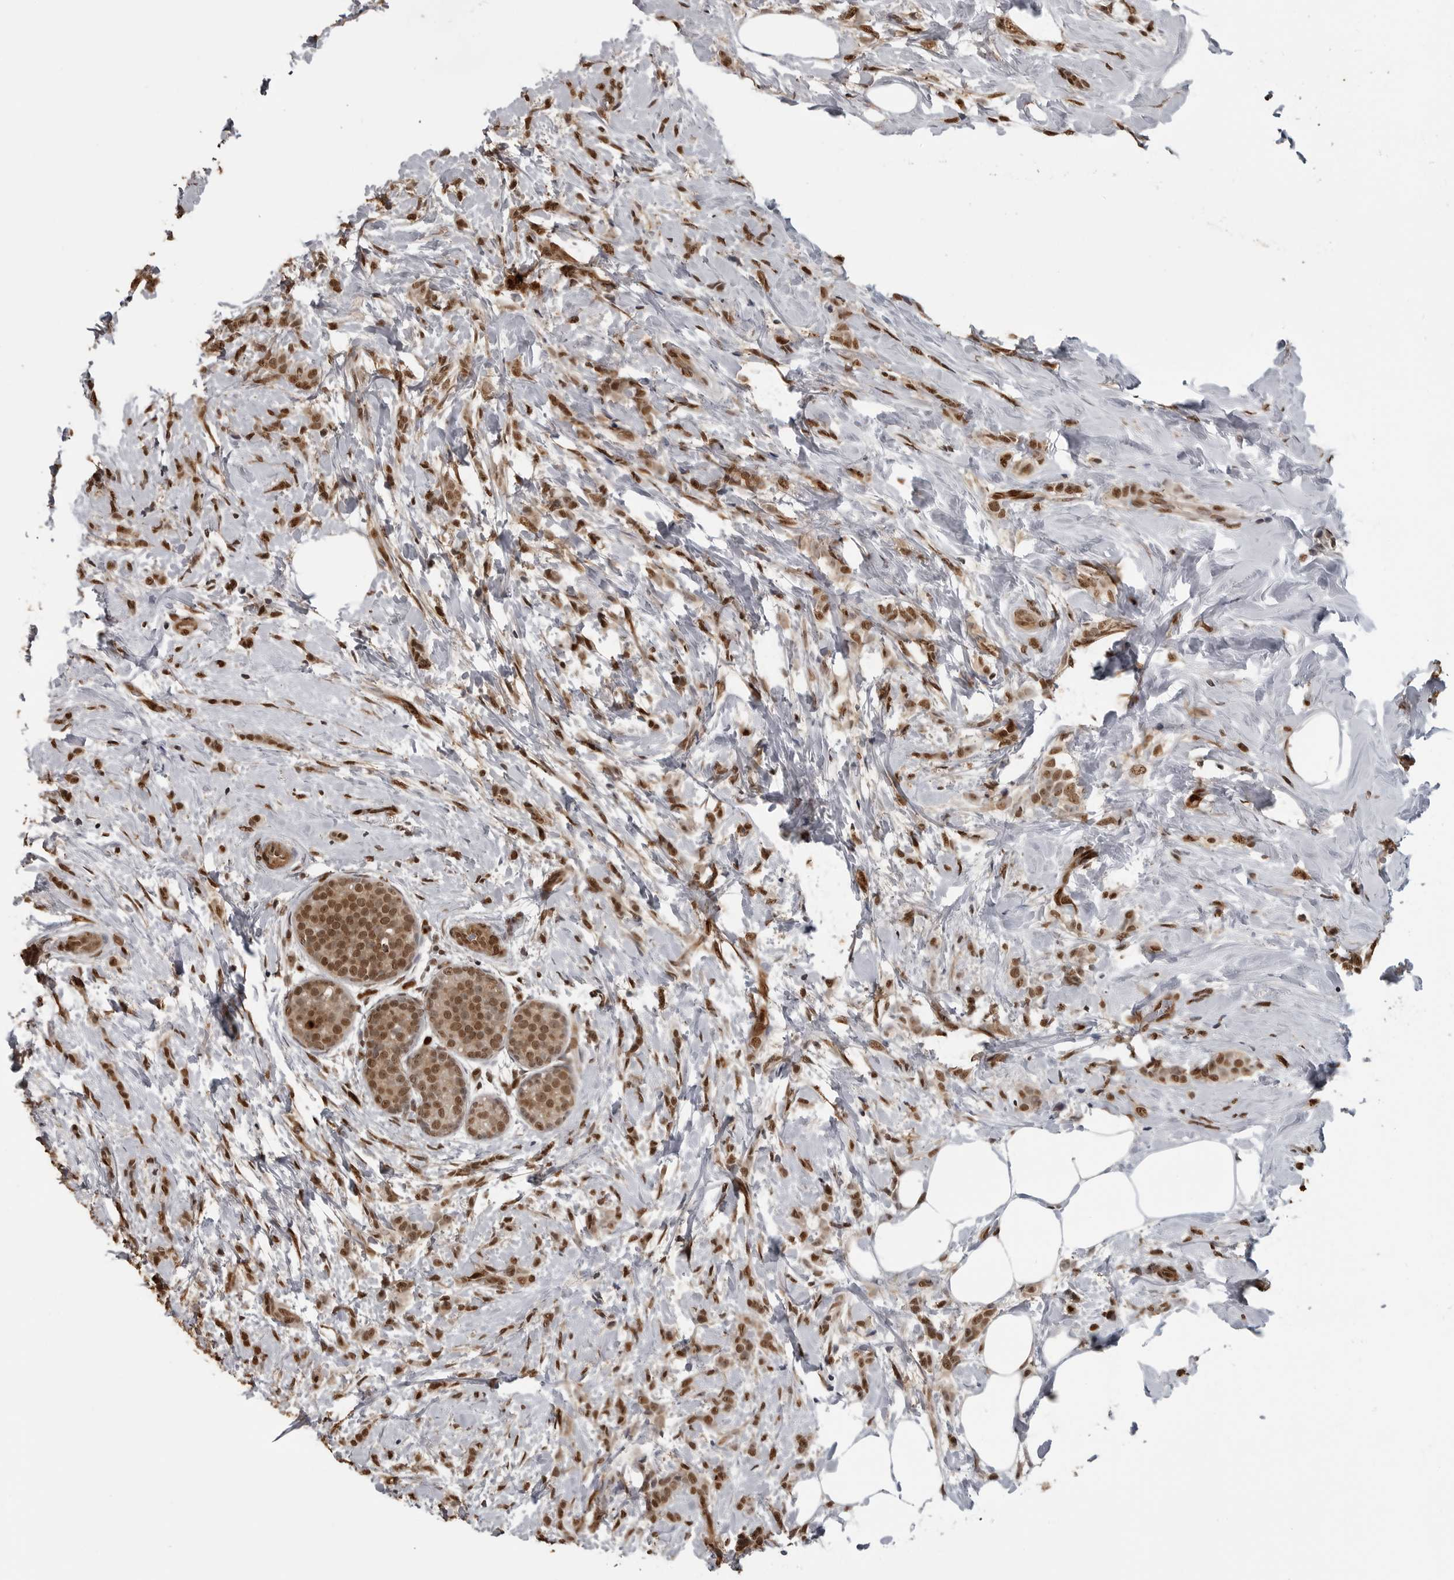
{"staining": {"intensity": "moderate", "quantity": ">75%", "location": "nuclear"}, "tissue": "breast cancer", "cell_type": "Tumor cells", "image_type": "cancer", "snomed": [{"axis": "morphology", "description": "Lobular carcinoma, in situ"}, {"axis": "morphology", "description": "Lobular carcinoma"}, {"axis": "topography", "description": "Breast"}], "caption": "Immunohistochemical staining of breast cancer exhibits medium levels of moderate nuclear protein staining in approximately >75% of tumor cells.", "gene": "SMAD2", "patient": {"sex": "female", "age": 41}}